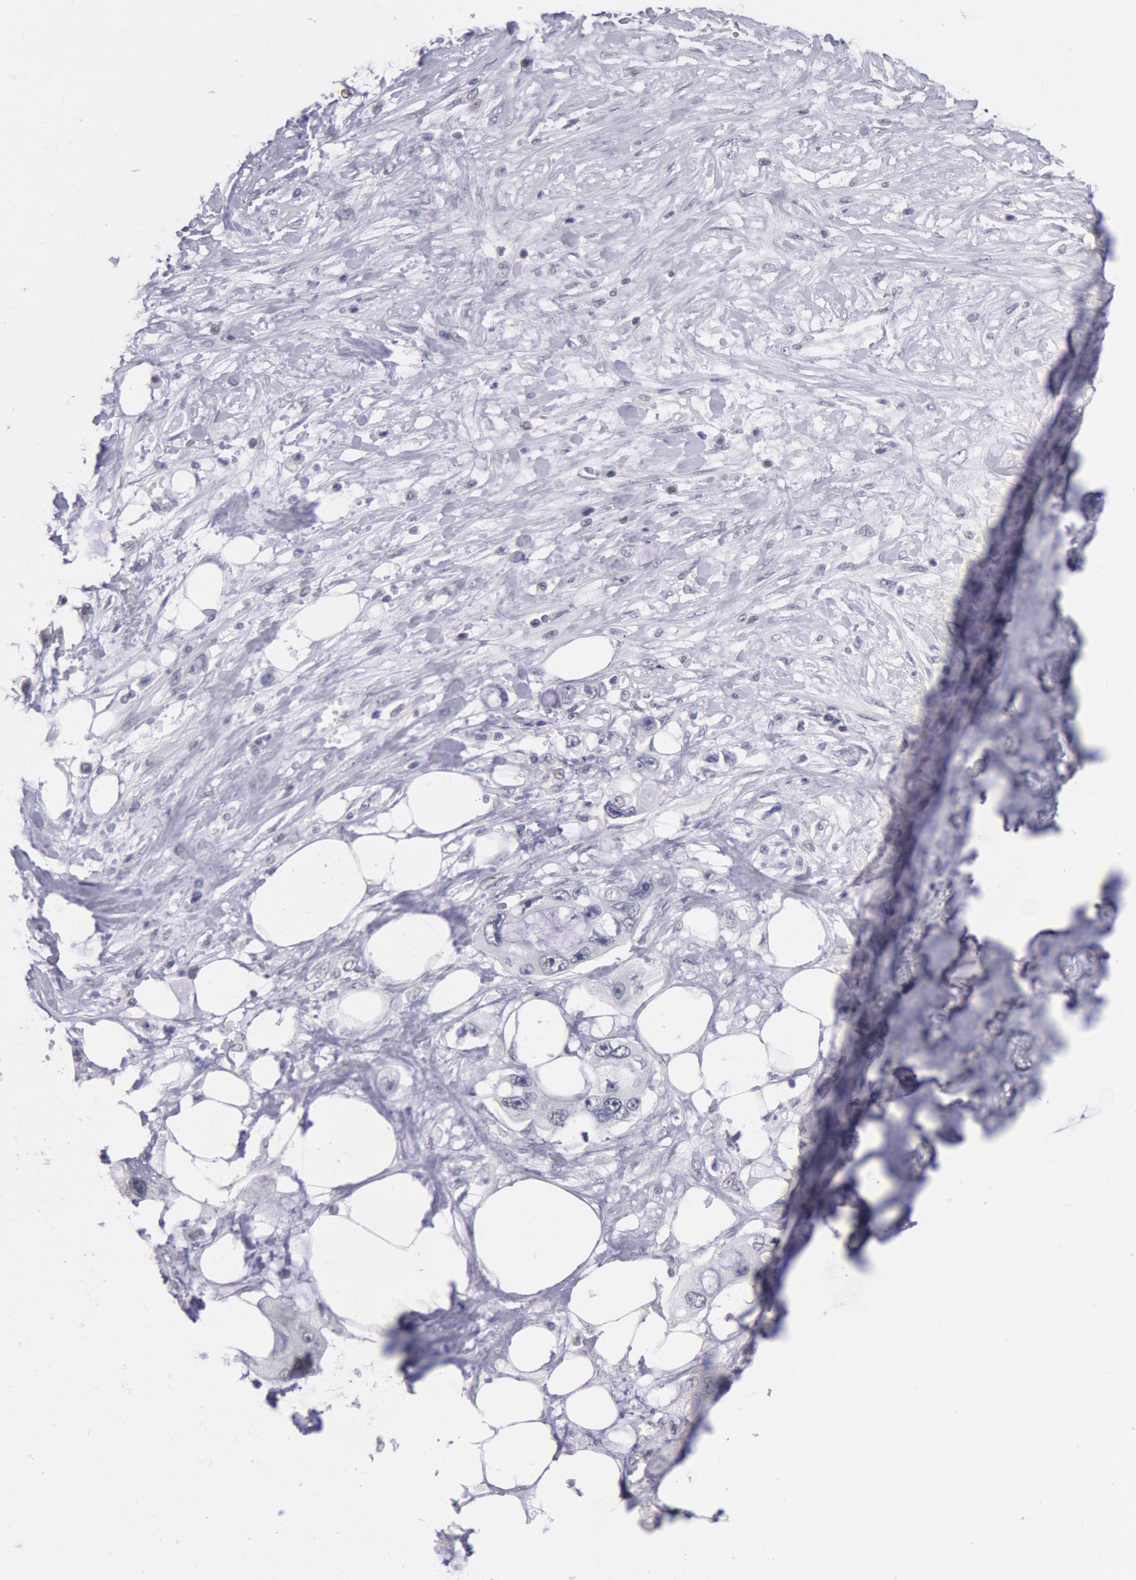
{"staining": {"intensity": "negative", "quantity": "none", "location": "none"}, "tissue": "pancreatic cancer", "cell_type": "Tumor cells", "image_type": "cancer", "snomed": [{"axis": "morphology", "description": "Adenocarcinoma, NOS"}, {"axis": "topography", "description": "Pancreas"}, {"axis": "topography", "description": "Stomach, upper"}], "caption": "This is an immunohistochemistry histopathology image of human adenocarcinoma (pancreatic). There is no positivity in tumor cells.", "gene": "MYH7", "patient": {"sex": "male", "age": 77}}